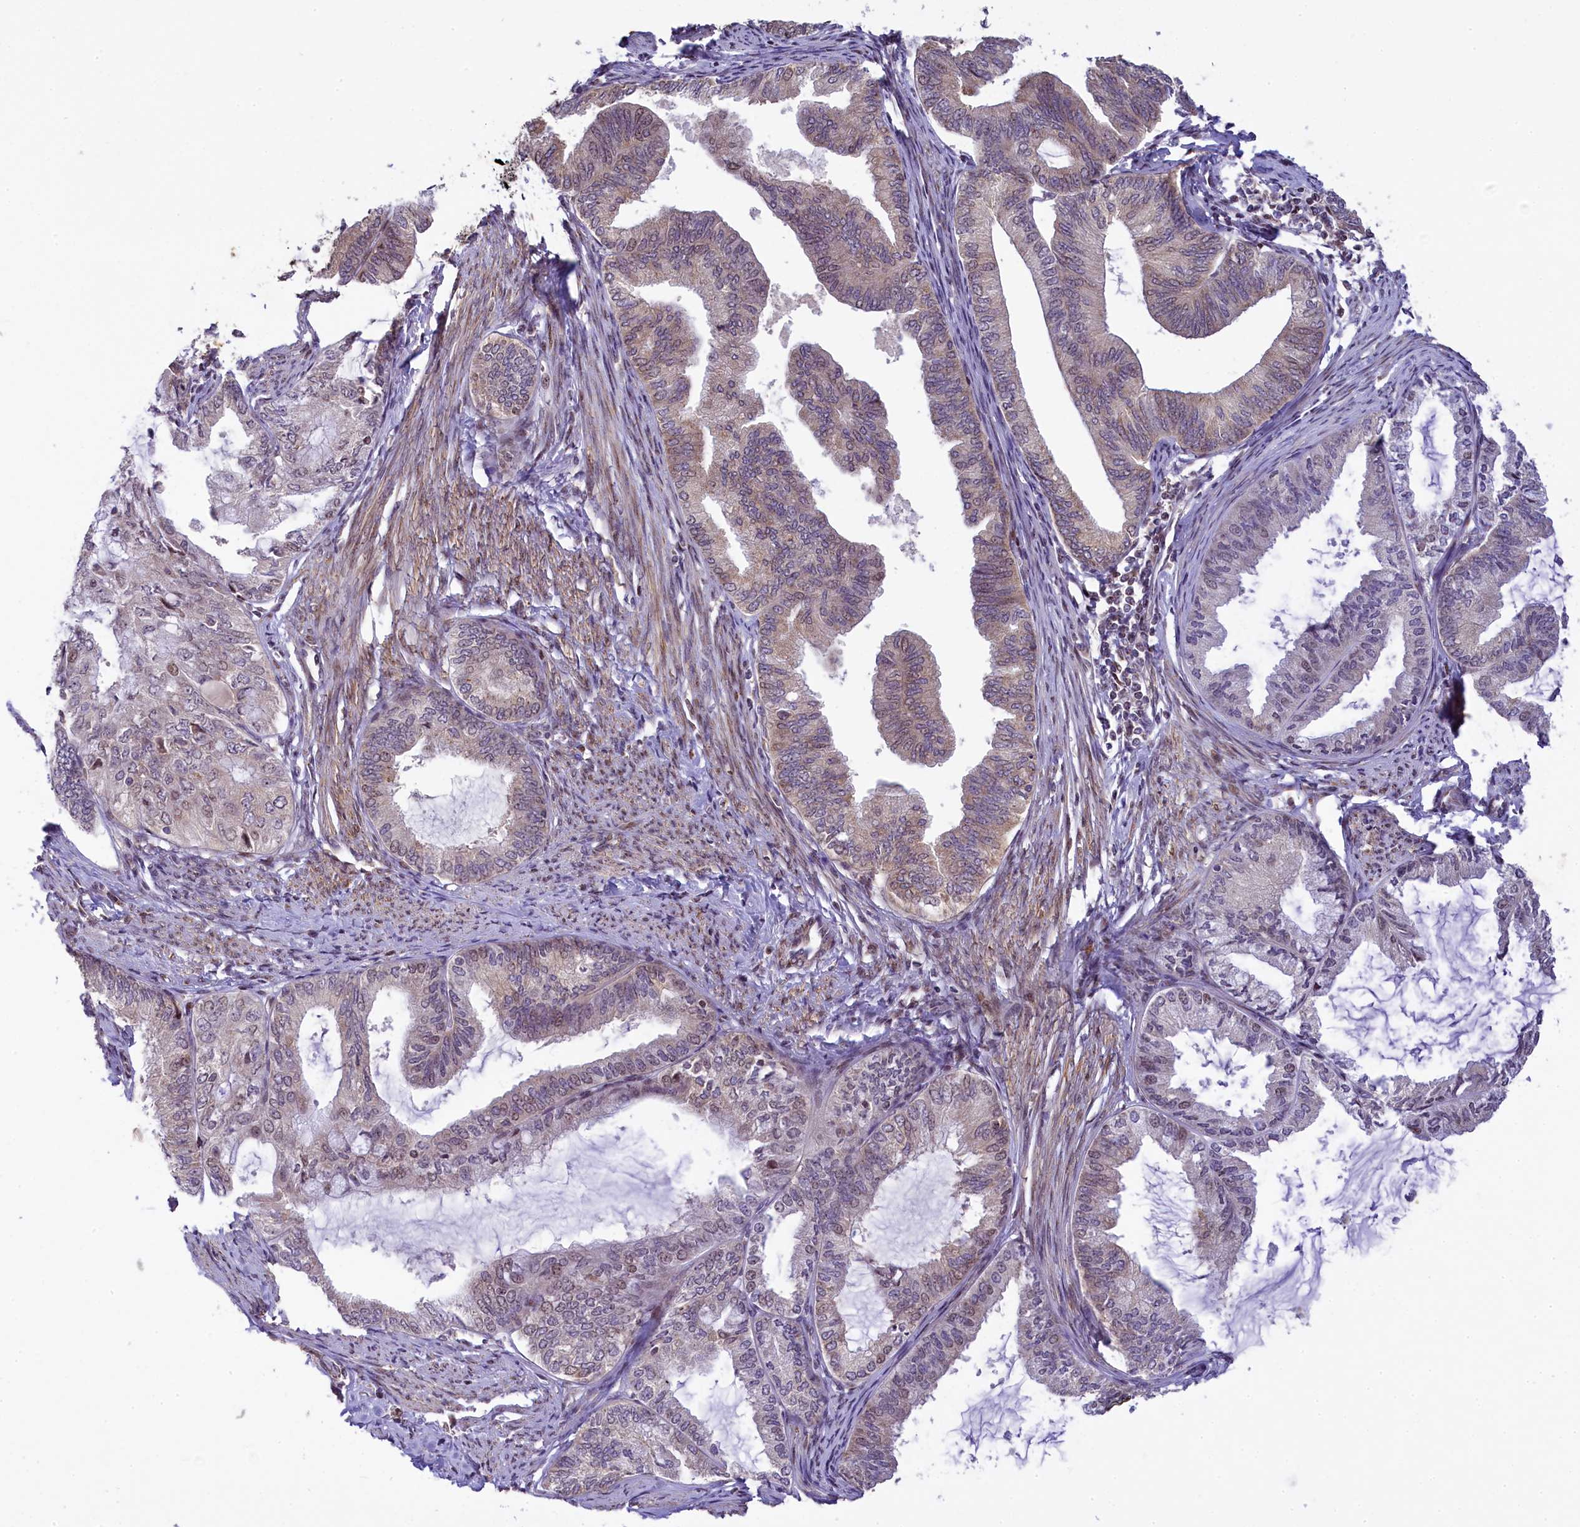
{"staining": {"intensity": "weak", "quantity": "<25%", "location": "cytoplasmic/membranous,nuclear"}, "tissue": "endometrial cancer", "cell_type": "Tumor cells", "image_type": "cancer", "snomed": [{"axis": "morphology", "description": "Adenocarcinoma, NOS"}, {"axis": "topography", "description": "Endometrium"}], "caption": "A histopathology image of endometrial cancer (adenocarcinoma) stained for a protein shows no brown staining in tumor cells.", "gene": "RBBP8", "patient": {"sex": "female", "age": 86}}